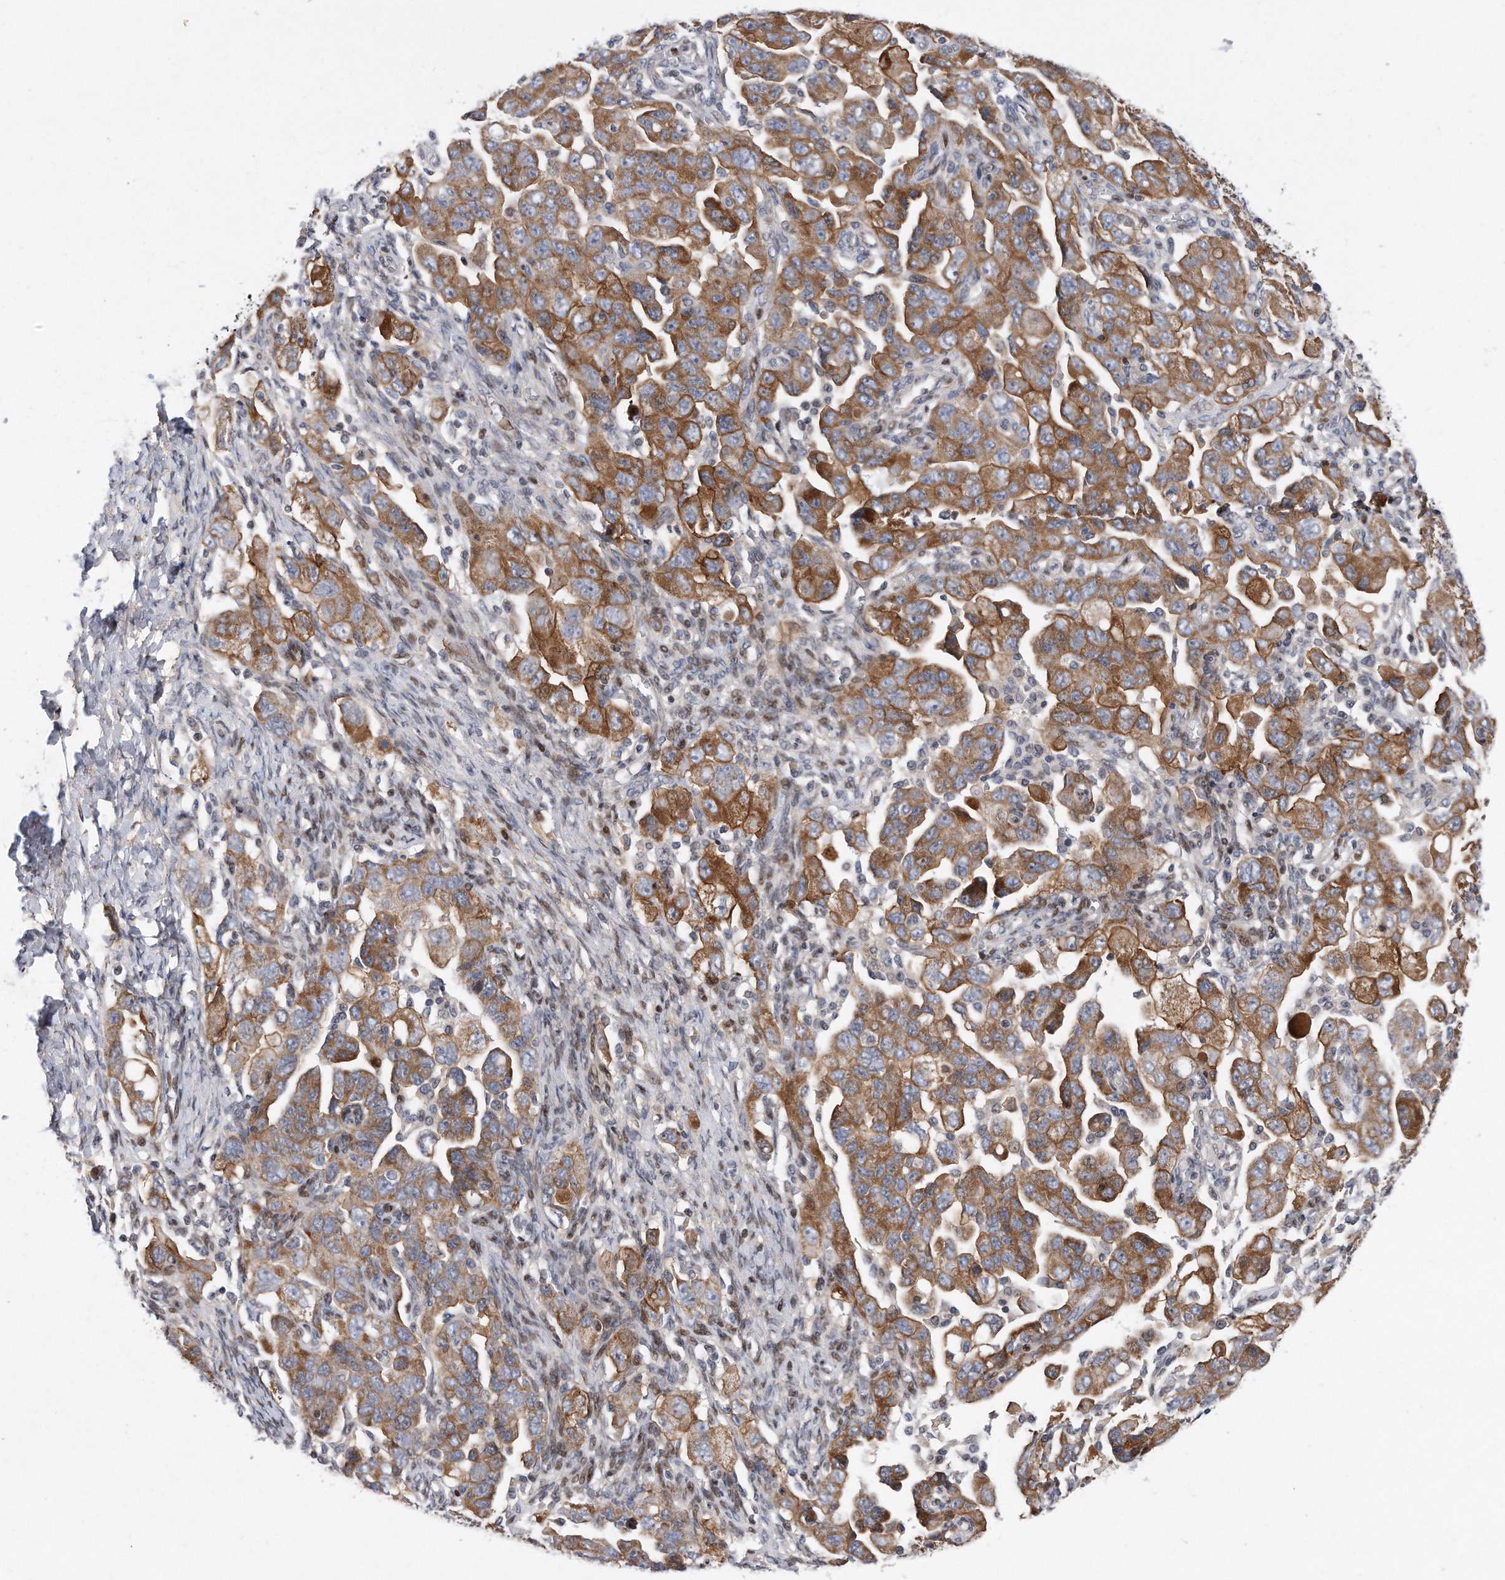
{"staining": {"intensity": "strong", "quantity": "25%-75%", "location": "cytoplasmic/membranous"}, "tissue": "ovarian cancer", "cell_type": "Tumor cells", "image_type": "cancer", "snomed": [{"axis": "morphology", "description": "Carcinoma, NOS"}, {"axis": "morphology", "description": "Cystadenocarcinoma, serous, NOS"}, {"axis": "topography", "description": "Ovary"}], "caption": "Ovarian cancer was stained to show a protein in brown. There is high levels of strong cytoplasmic/membranous staining in about 25%-75% of tumor cells.", "gene": "CDH12", "patient": {"sex": "female", "age": 69}}